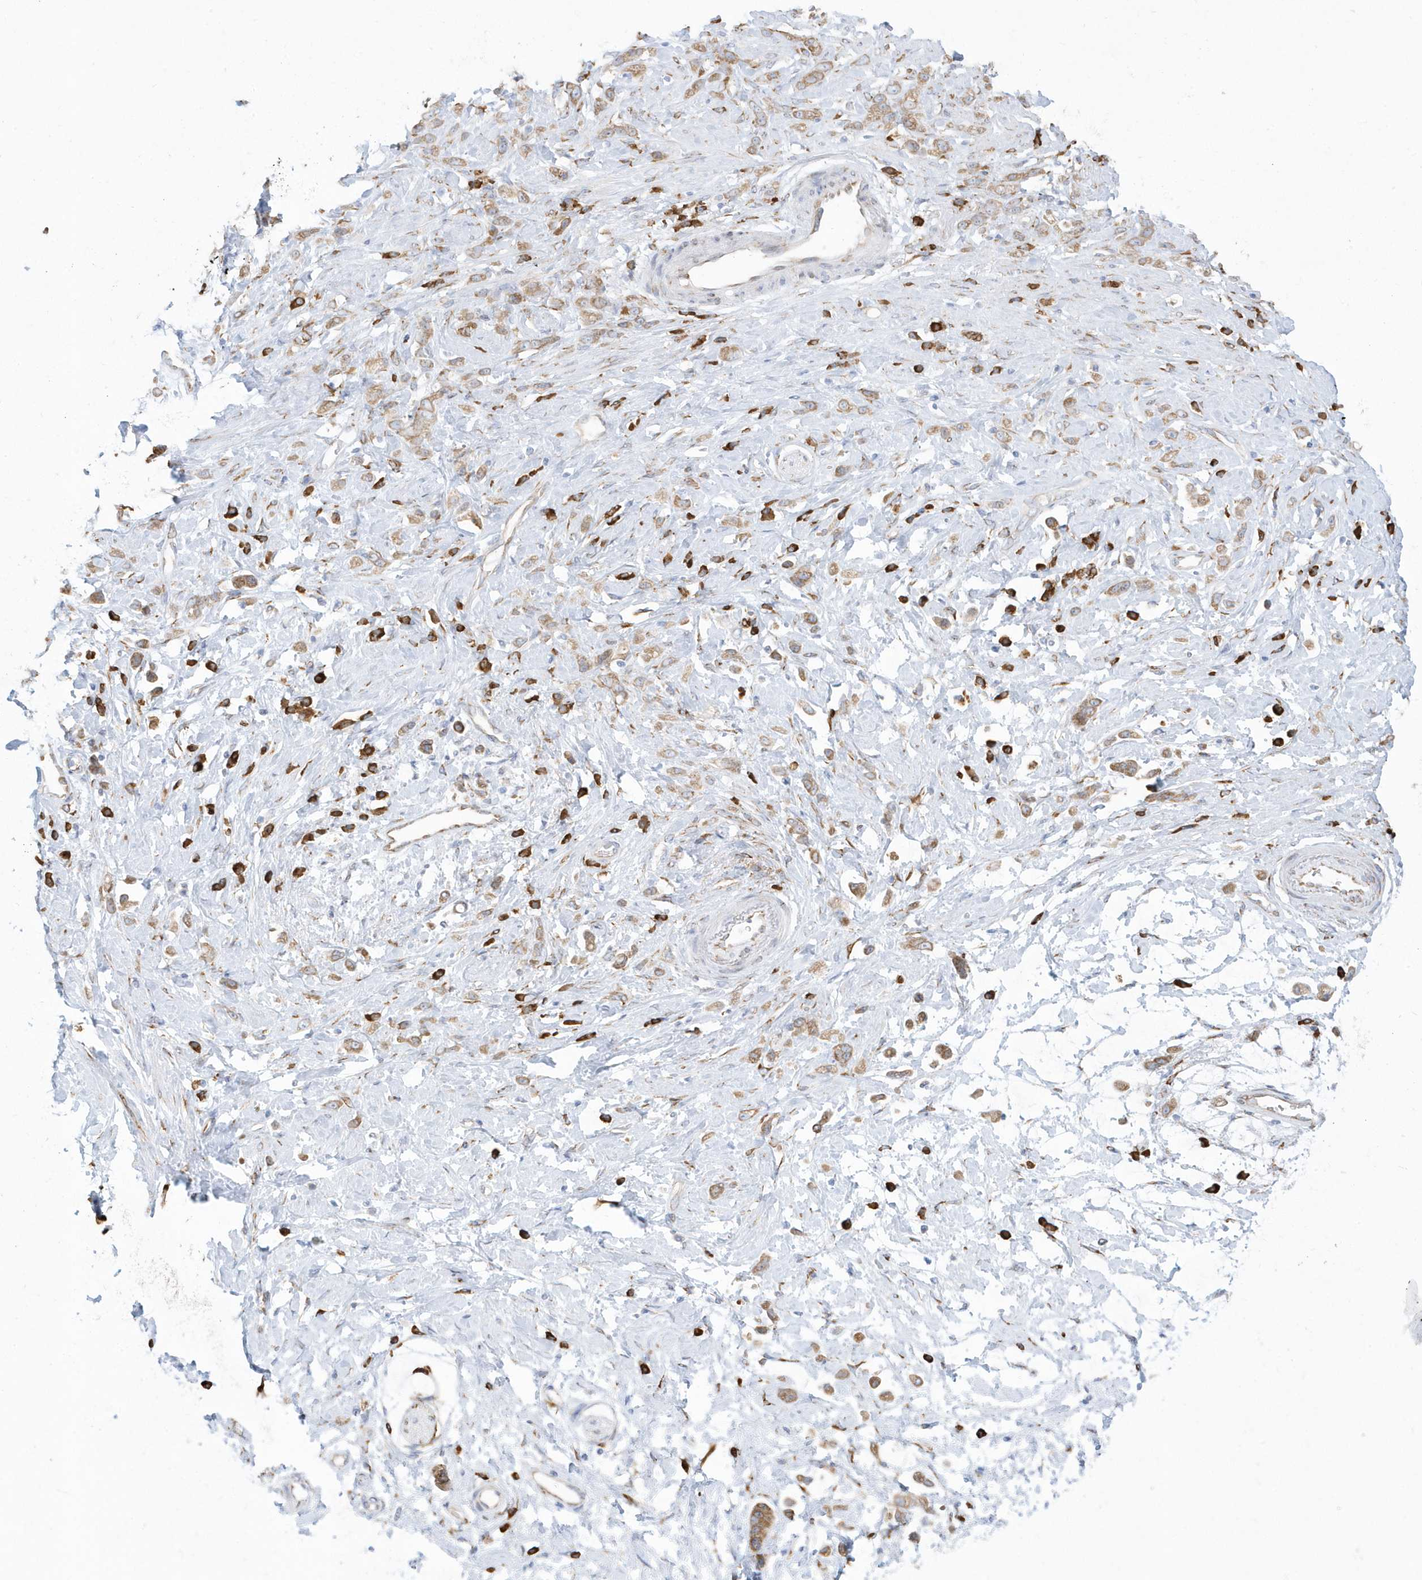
{"staining": {"intensity": "moderate", "quantity": ">75%", "location": "cytoplasmic/membranous"}, "tissue": "stomach cancer", "cell_type": "Tumor cells", "image_type": "cancer", "snomed": [{"axis": "morphology", "description": "Adenocarcinoma, NOS"}, {"axis": "topography", "description": "Stomach"}], "caption": "A histopathology image of human stomach cancer stained for a protein reveals moderate cytoplasmic/membranous brown staining in tumor cells.", "gene": "DCAF1", "patient": {"sex": "female", "age": 60}}